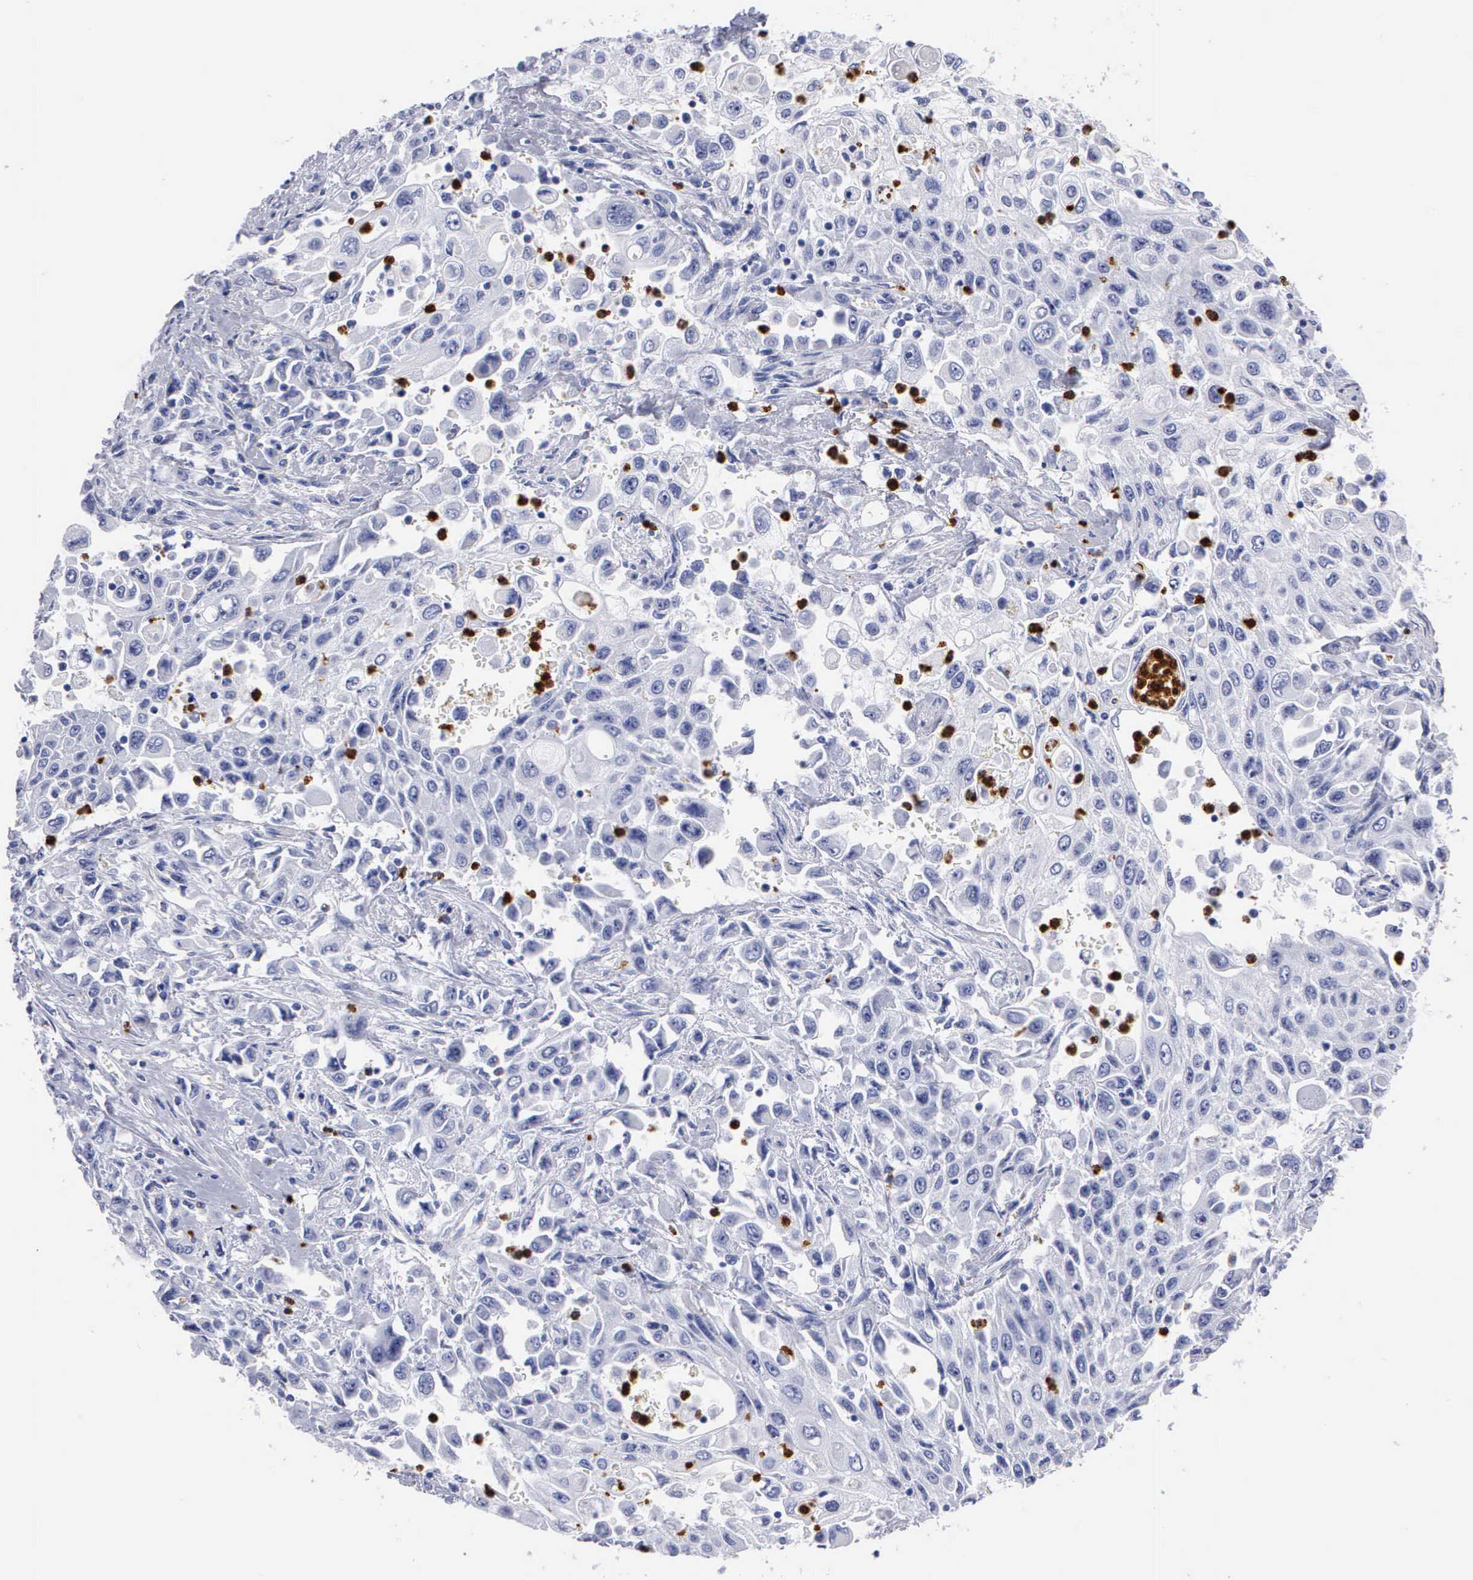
{"staining": {"intensity": "negative", "quantity": "none", "location": "none"}, "tissue": "pancreatic cancer", "cell_type": "Tumor cells", "image_type": "cancer", "snomed": [{"axis": "morphology", "description": "Adenocarcinoma, NOS"}, {"axis": "topography", "description": "Pancreas"}], "caption": "Pancreatic cancer (adenocarcinoma) was stained to show a protein in brown. There is no significant expression in tumor cells.", "gene": "CTSG", "patient": {"sex": "male", "age": 70}}